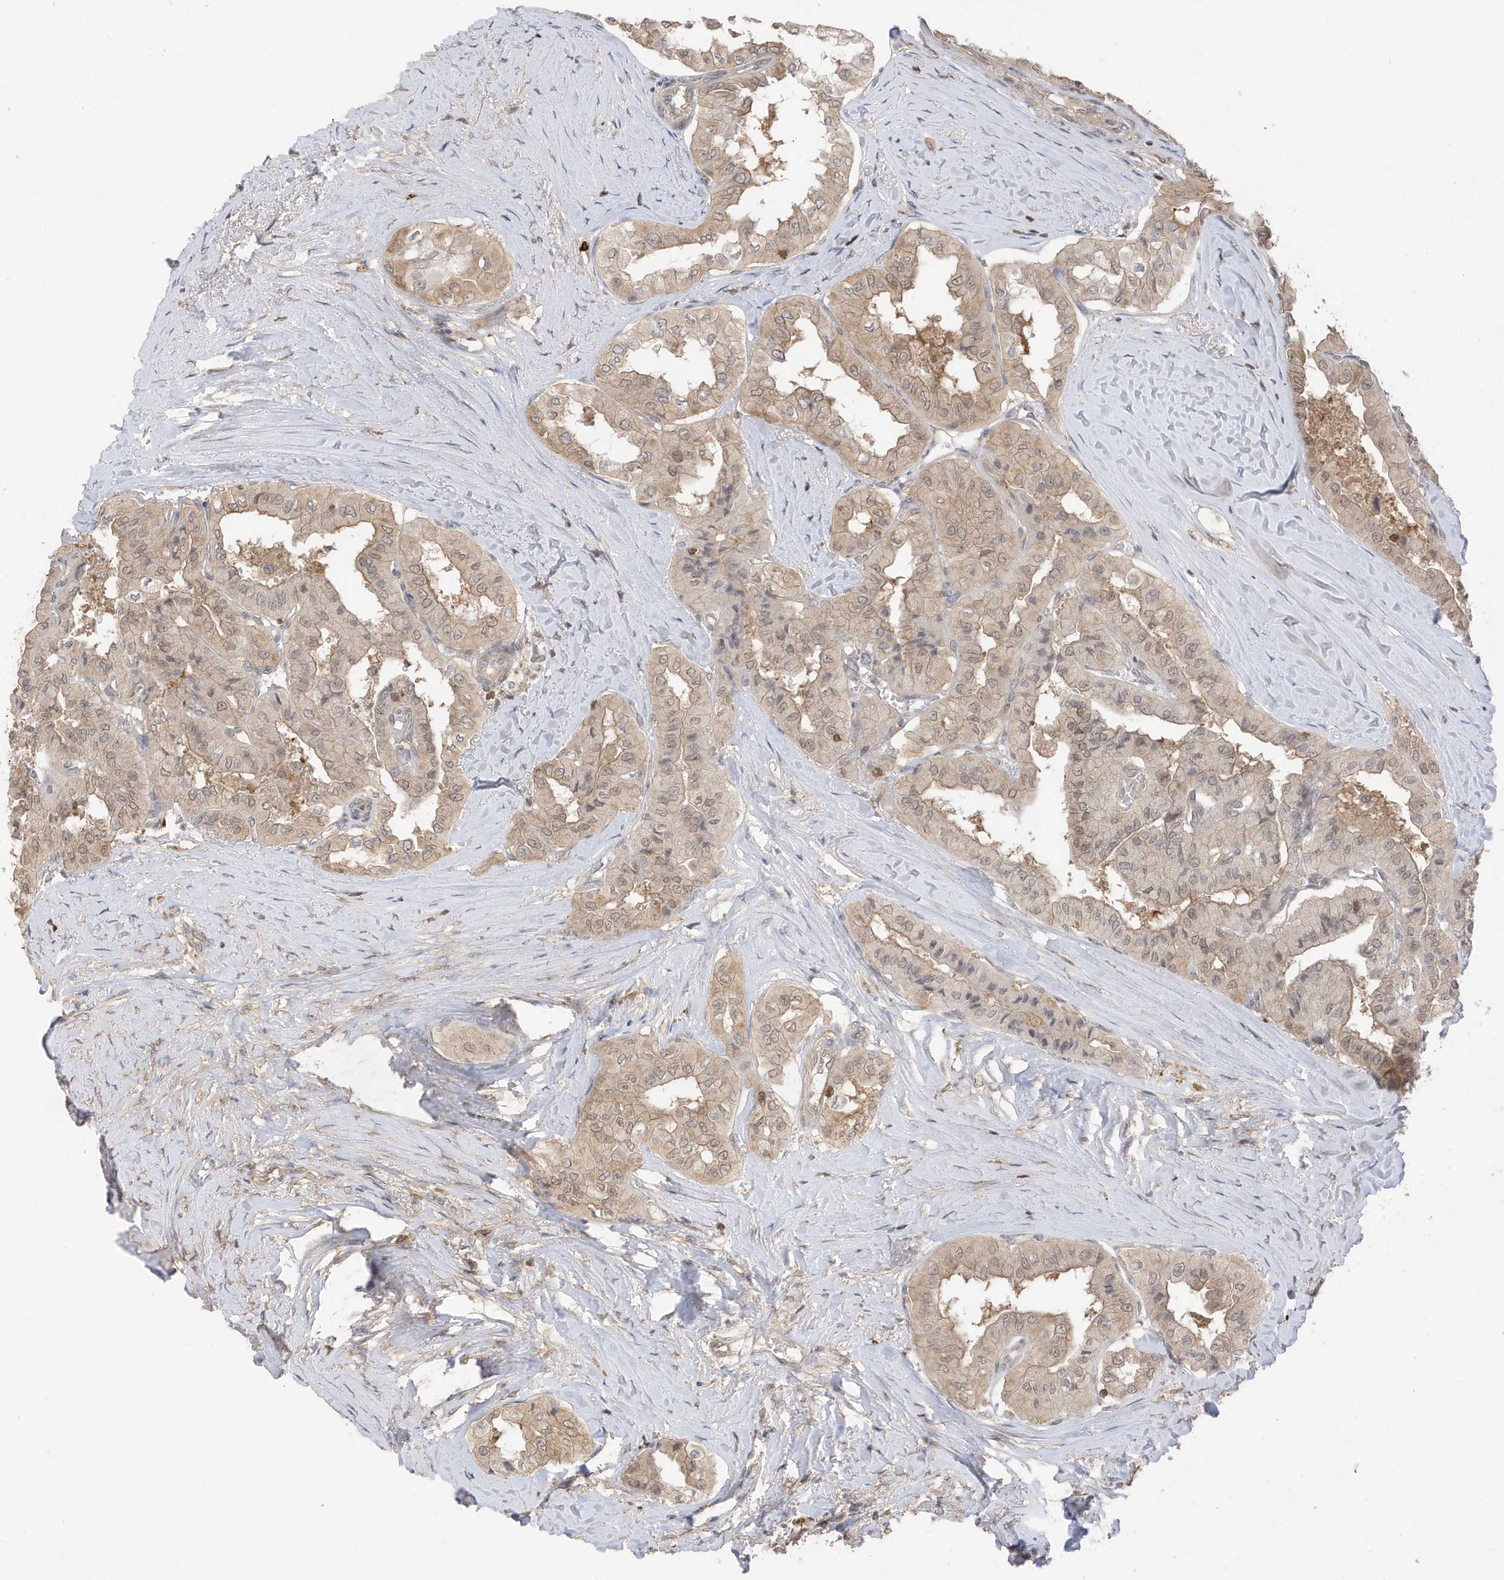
{"staining": {"intensity": "weak", "quantity": ">75%", "location": "cytoplasmic/membranous"}, "tissue": "thyroid cancer", "cell_type": "Tumor cells", "image_type": "cancer", "snomed": [{"axis": "morphology", "description": "Papillary adenocarcinoma, NOS"}, {"axis": "topography", "description": "Thyroid gland"}], "caption": "The micrograph demonstrates a brown stain indicating the presence of a protein in the cytoplasmic/membranous of tumor cells in thyroid cancer. (DAB (3,3'-diaminobenzidine) = brown stain, brightfield microscopy at high magnification).", "gene": "TAB3", "patient": {"sex": "female", "age": 59}}